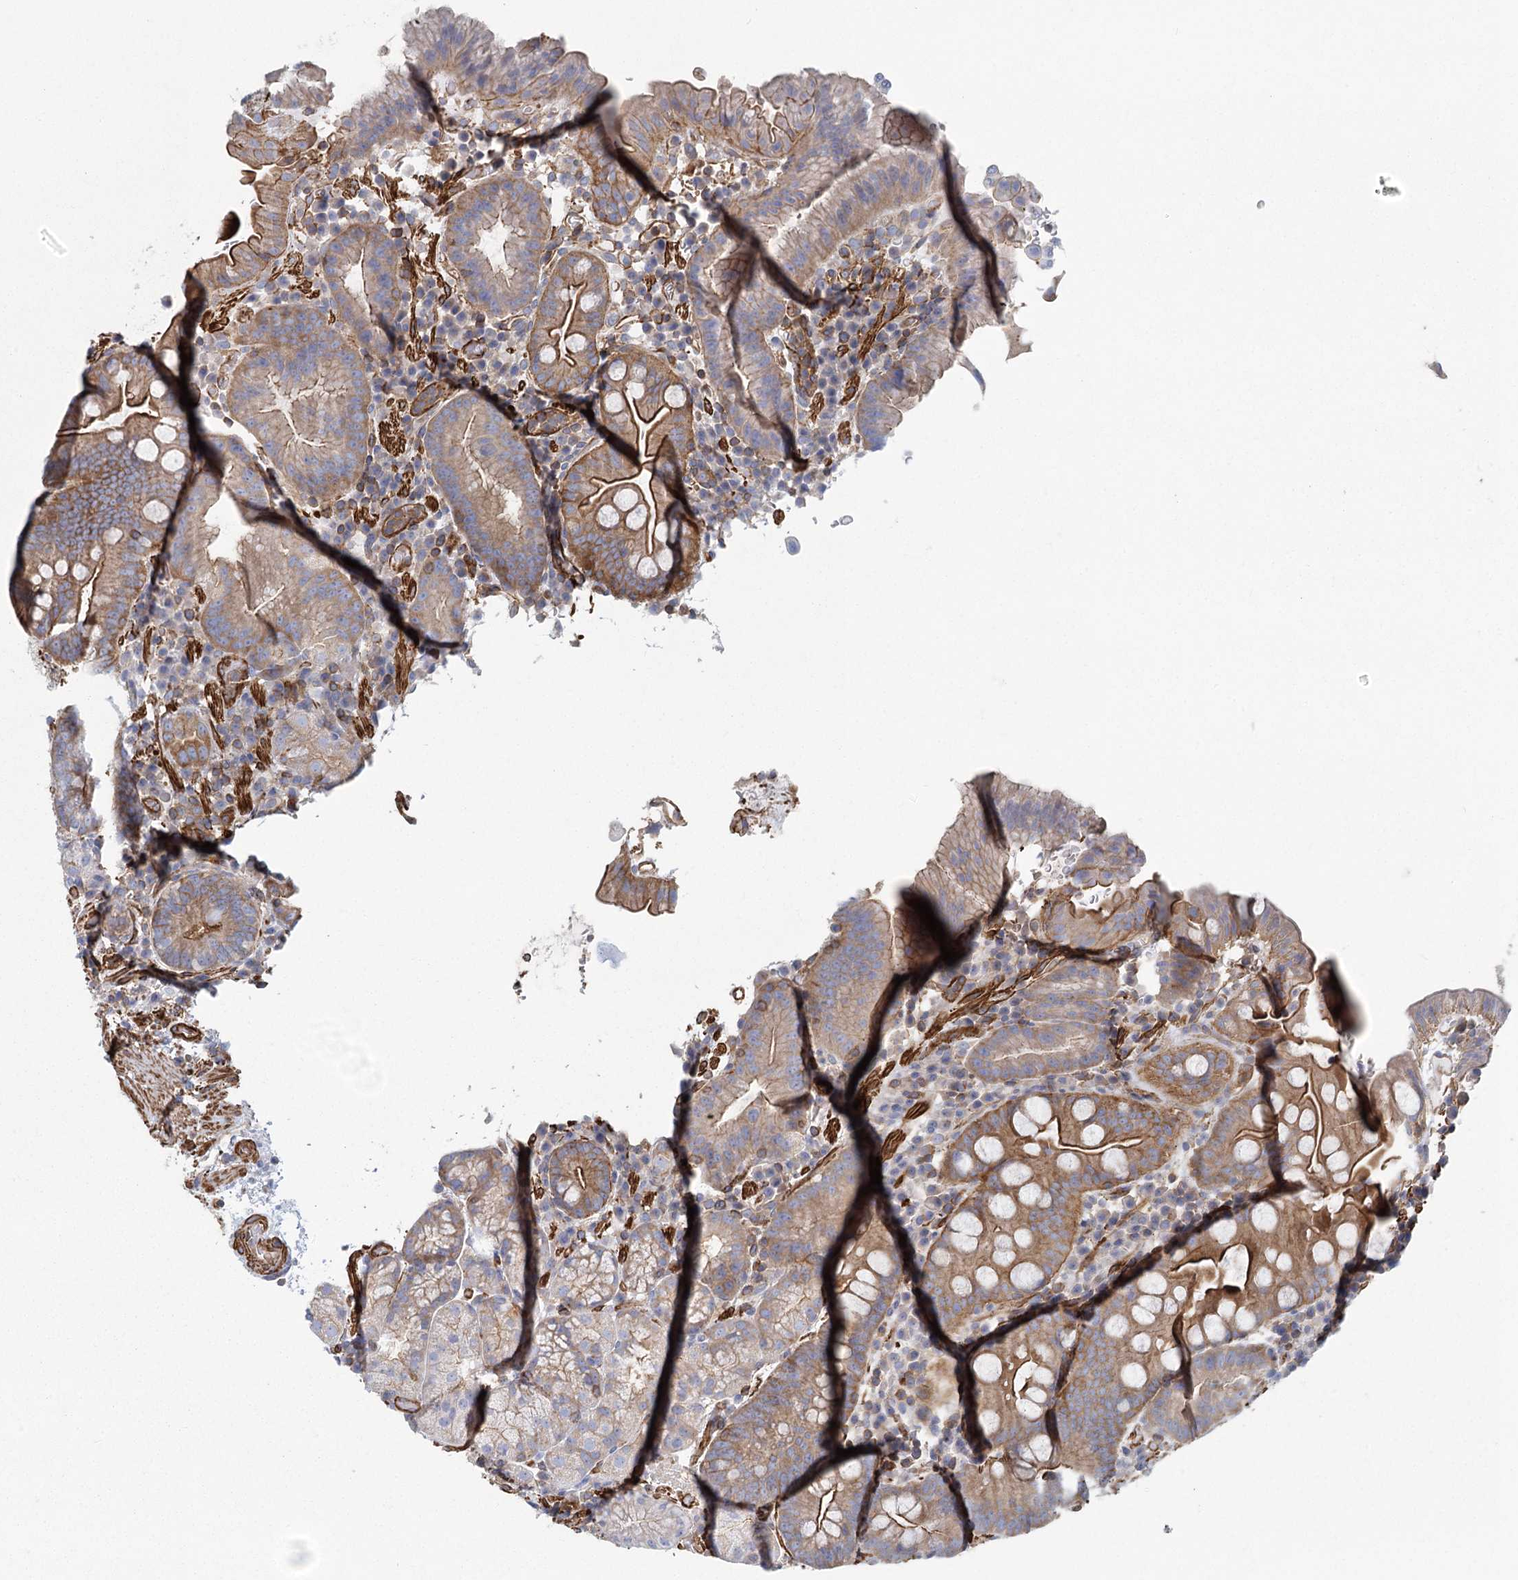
{"staining": {"intensity": "moderate", "quantity": "25%-75%", "location": "cytoplasmic/membranous"}, "tissue": "stomach", "cell_type": "Glandular cells", "image_type": "normal", "snomed": [{"axis": "morphology", "description": "Normal tissue, NOS"}, {"axis": "morphology", "description": "Inflammation, NOS"}, {"axis": "topography", "description": "Stomach"}], "caption": "Immunohistochemistry of normal human stomach exhibits medium levels of moderate cytoplasmic/membranous expression in approximately 25%-75% of glandular cells. The staining was performed using DAB to visualize the protein expression in brown, while the nuclei were stained in blue with hematoxylin (Magnification: 20x).", "gene": "IFT46", "patient": {"sex": "male", "age": 79}}